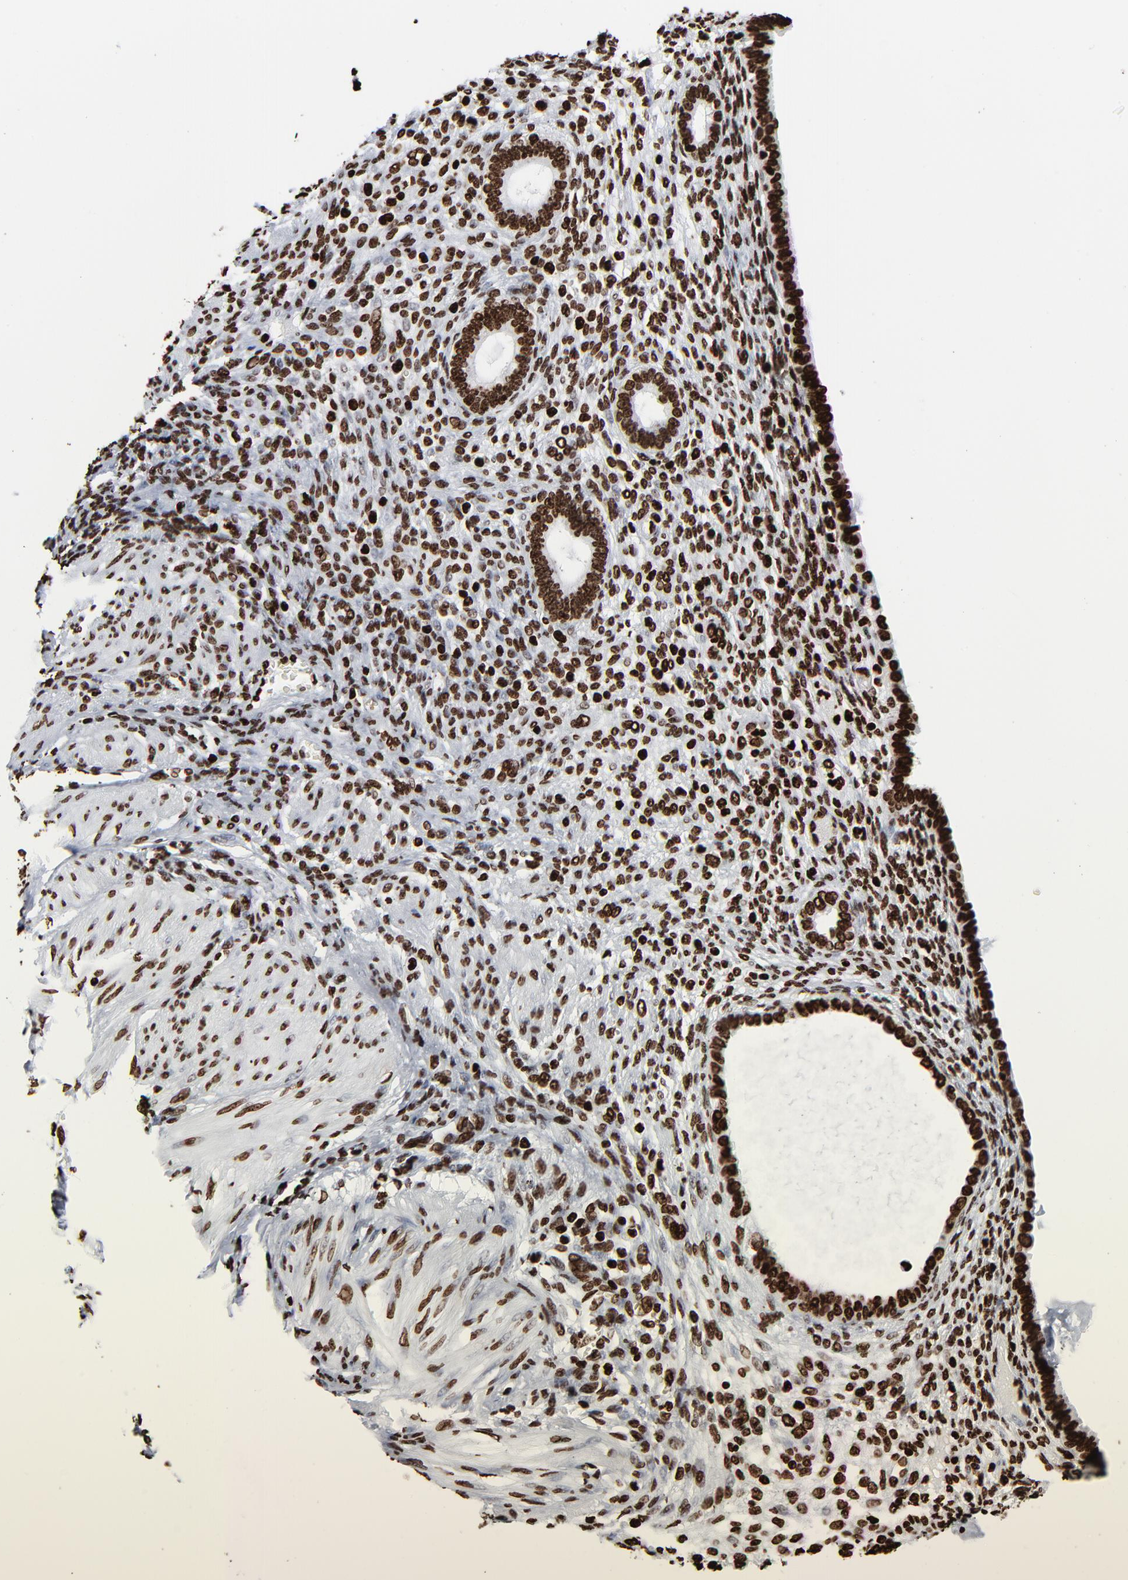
{"staining": {"intensity": "strong", "quantity": ">75%", "location": "nuclear"}, "tissue": "endometrium", "cell_type": "Cells in endometrial stroma", "image_type": "normal", "snomed": [{"axis": "morphology", "description": "Normal tissue, NOS"}, {"axis": "topography", "description": "Endometrium"}], "caption": "Strong nuclear protein staining is present in approximately >75% of cells in endometrial stroma in endometrium.", "gene": "H3", "patient": {"sex": "female", "age": 72}}